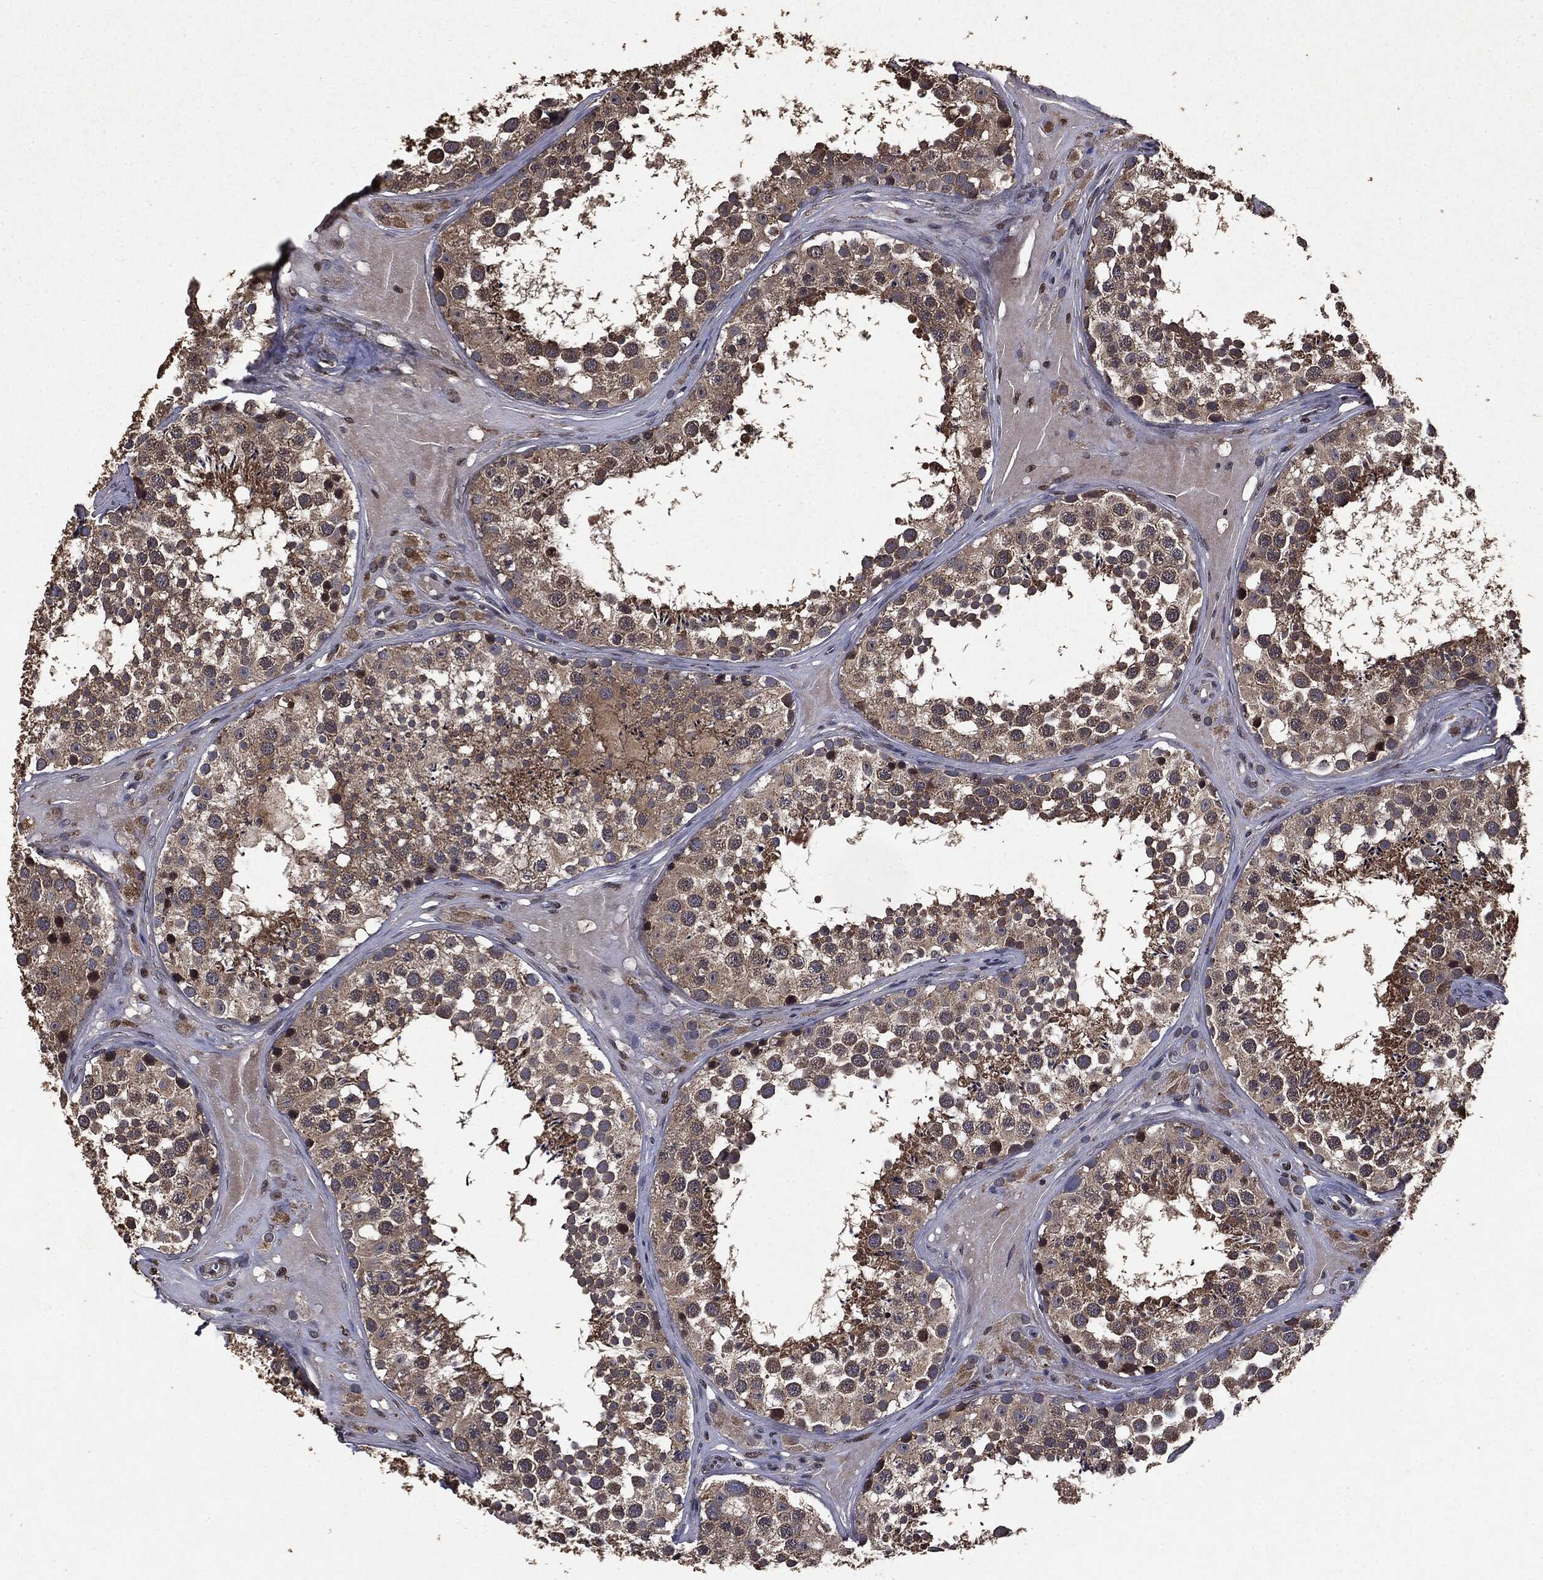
{"staining": {"intensity": "strong", "quantity": "25%-75%", "location": "cytoplasmic/membranous"}, "tissue": "testis", "cell_type": "Cells in seminiferous ducts", "image_type": "normal", "snomed": [{"axis": "morphology", "description": "Normal tissue, NOS"}, {"axis": "topography", "description": "Testis"}], "caption": "A micrograph showing strong cytoplasmic/membranous expression in approximately 25%-75% of cells in seminiferous ducts in normal testis, as visualized by brown immunohistochemical staining.", "gene": "PPP6R2", "patient": {"sex": "male", "age": 31}}